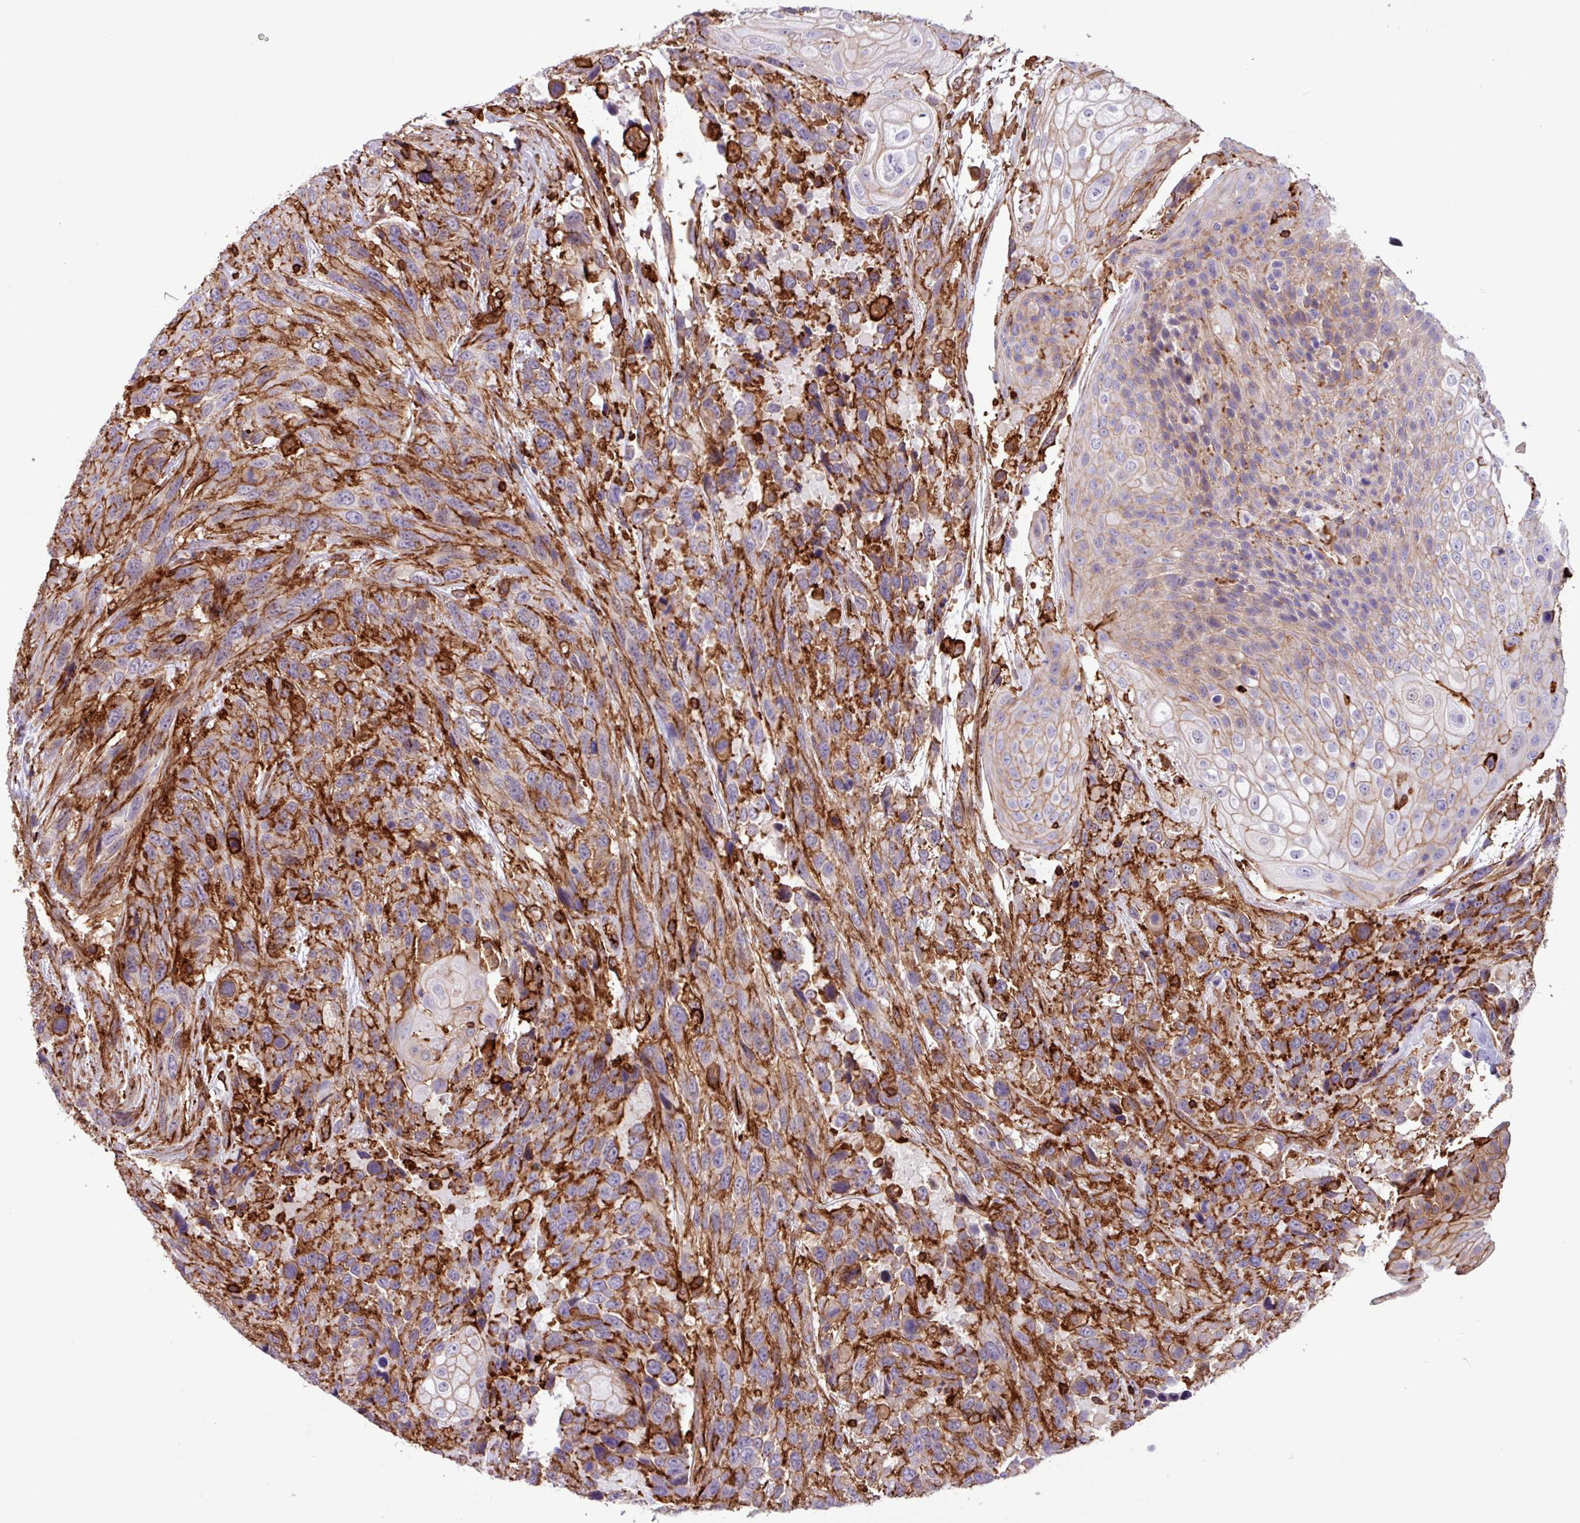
{"staining": {"intensity": "negative", "quantity": "none", "location": "none"}, "tissue": "urothelial cancer", "cell_type": "Tumor cells", "image_type": "cancer", "snomed": [{"axis": "morphology", "description": "Urothelial carcinoma, High grade"}, {"axis": "topography", "description": "Urinary bladder"}], "caption": "Urothelial carcinoma (high-grade) was stained to show a protein in brown. There is no significant expression in tumor cells.", "gene": "PPP1R18", "patient": {"sex": "female", "age": 70}}